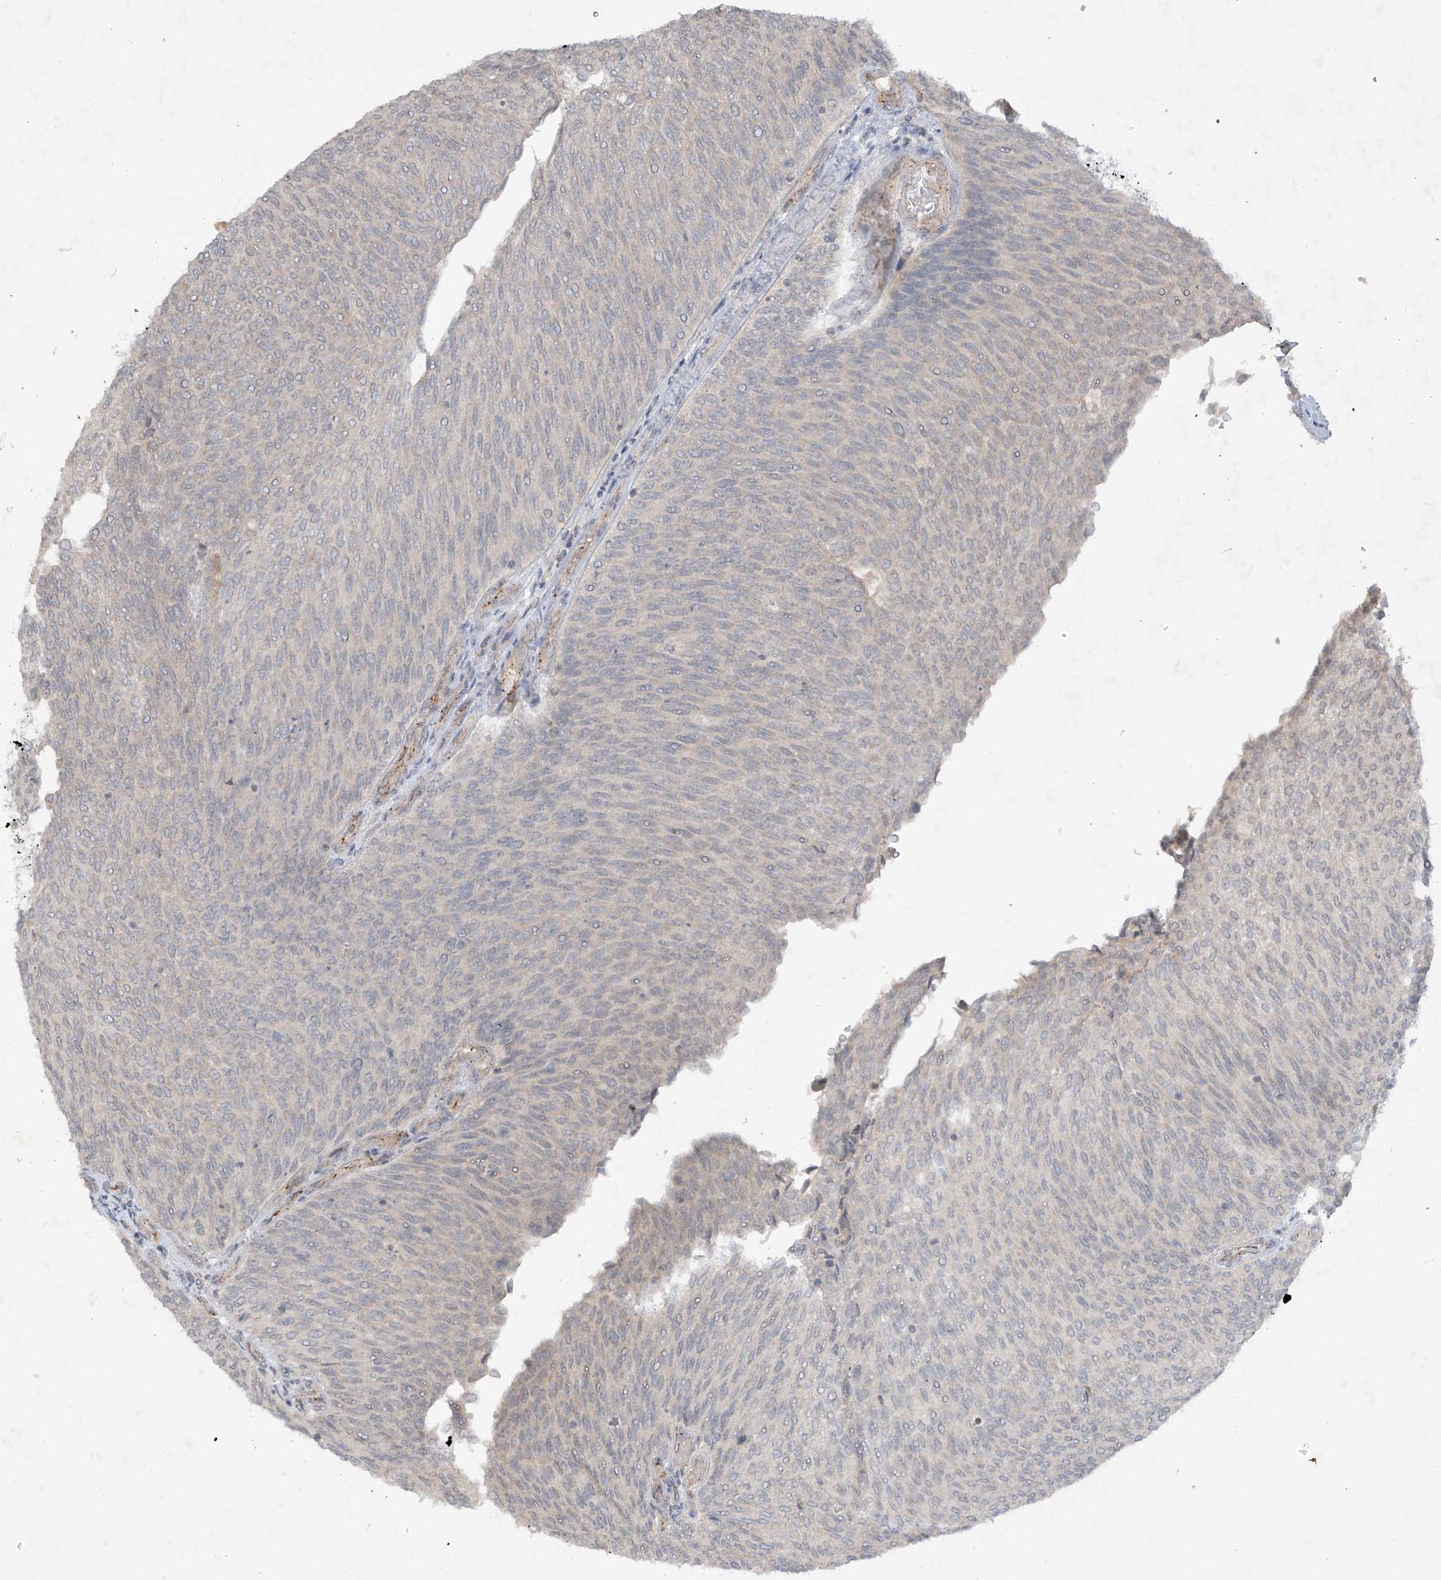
{"staining": {"intensity": "negative", "quantity": "none", "location": "none"}, "tissue": "urothelial cancer", "cell_type": "Tumor cells", "image_type": "cancer", "snomed": [{"axis": "morphology", "description": "Urothelial carcinoma, Low grade"}, {"axis": "topography", "description": "Urinary bladder"}], "caption": "There is no significant positivity in tumor cells of low-grade urothelial carcinoma.", "gene": "DGKQ", "patient": {"sex": "female", "age": 79}}